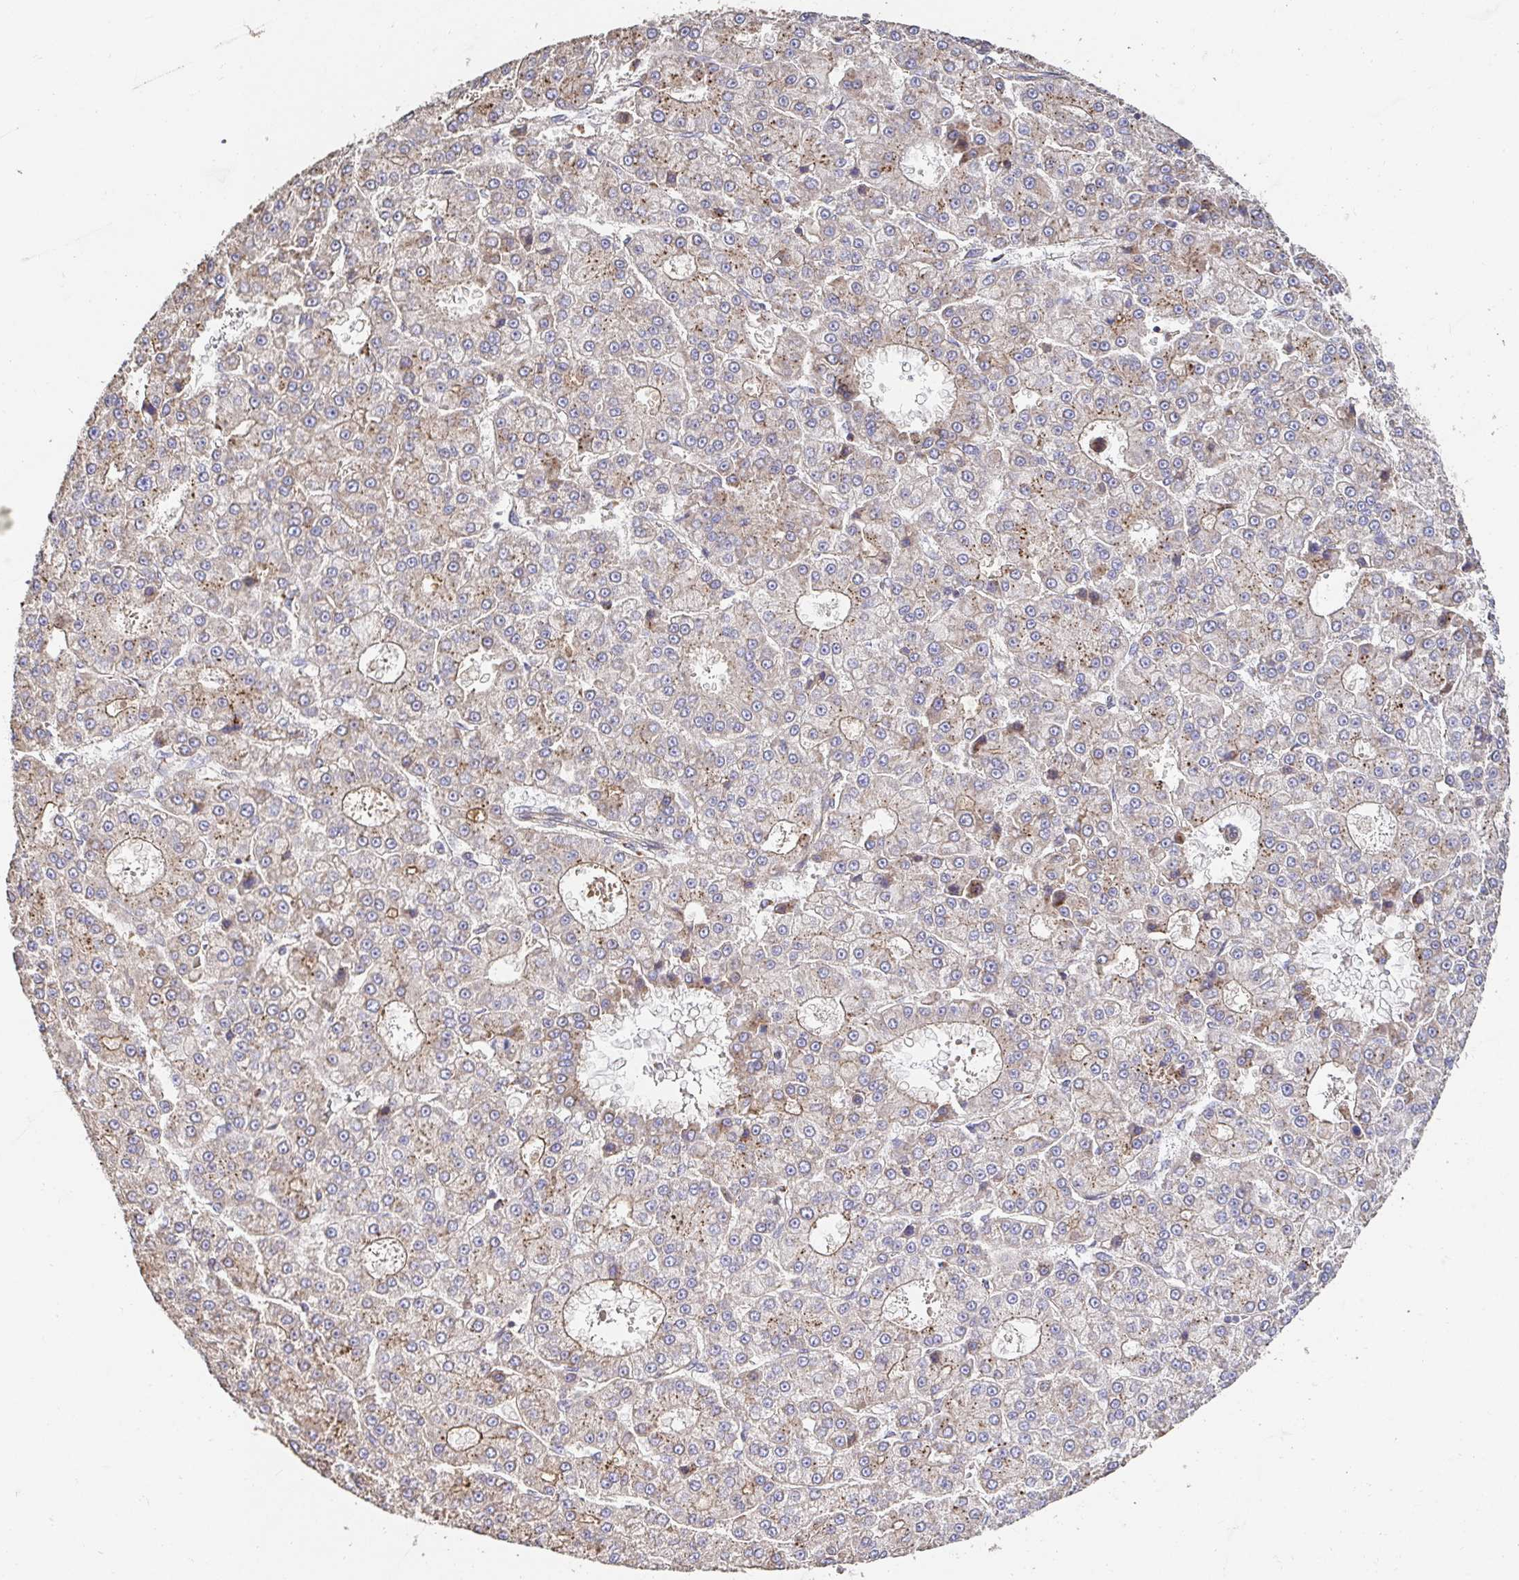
{"staining": {"intensity": "moderate", "quantity": "<25%", "location": "cytoplasmic/membranous"}, "tissue": "liver cancer", "cell_type": "Tumor cells", "image_type": "cancer", "snomed": [{"axis": "morphology", "description": "Carcinoma, Hepatocellular, NOS"}, {"axis": "topography", "description": "Liver"}], "caption": "High-magnification brightfield microscopy of liver cancer stained with DAB (3,3'-diaminobenzidine) (brown) and counterstained with hematoxylin (blue). tumor cells exhibit moderate cytoplasmic/membranous expression is seen in approximately<25% of cells.", "gene": "APBB1", "patient": {"sex": "male", "age": 70}}